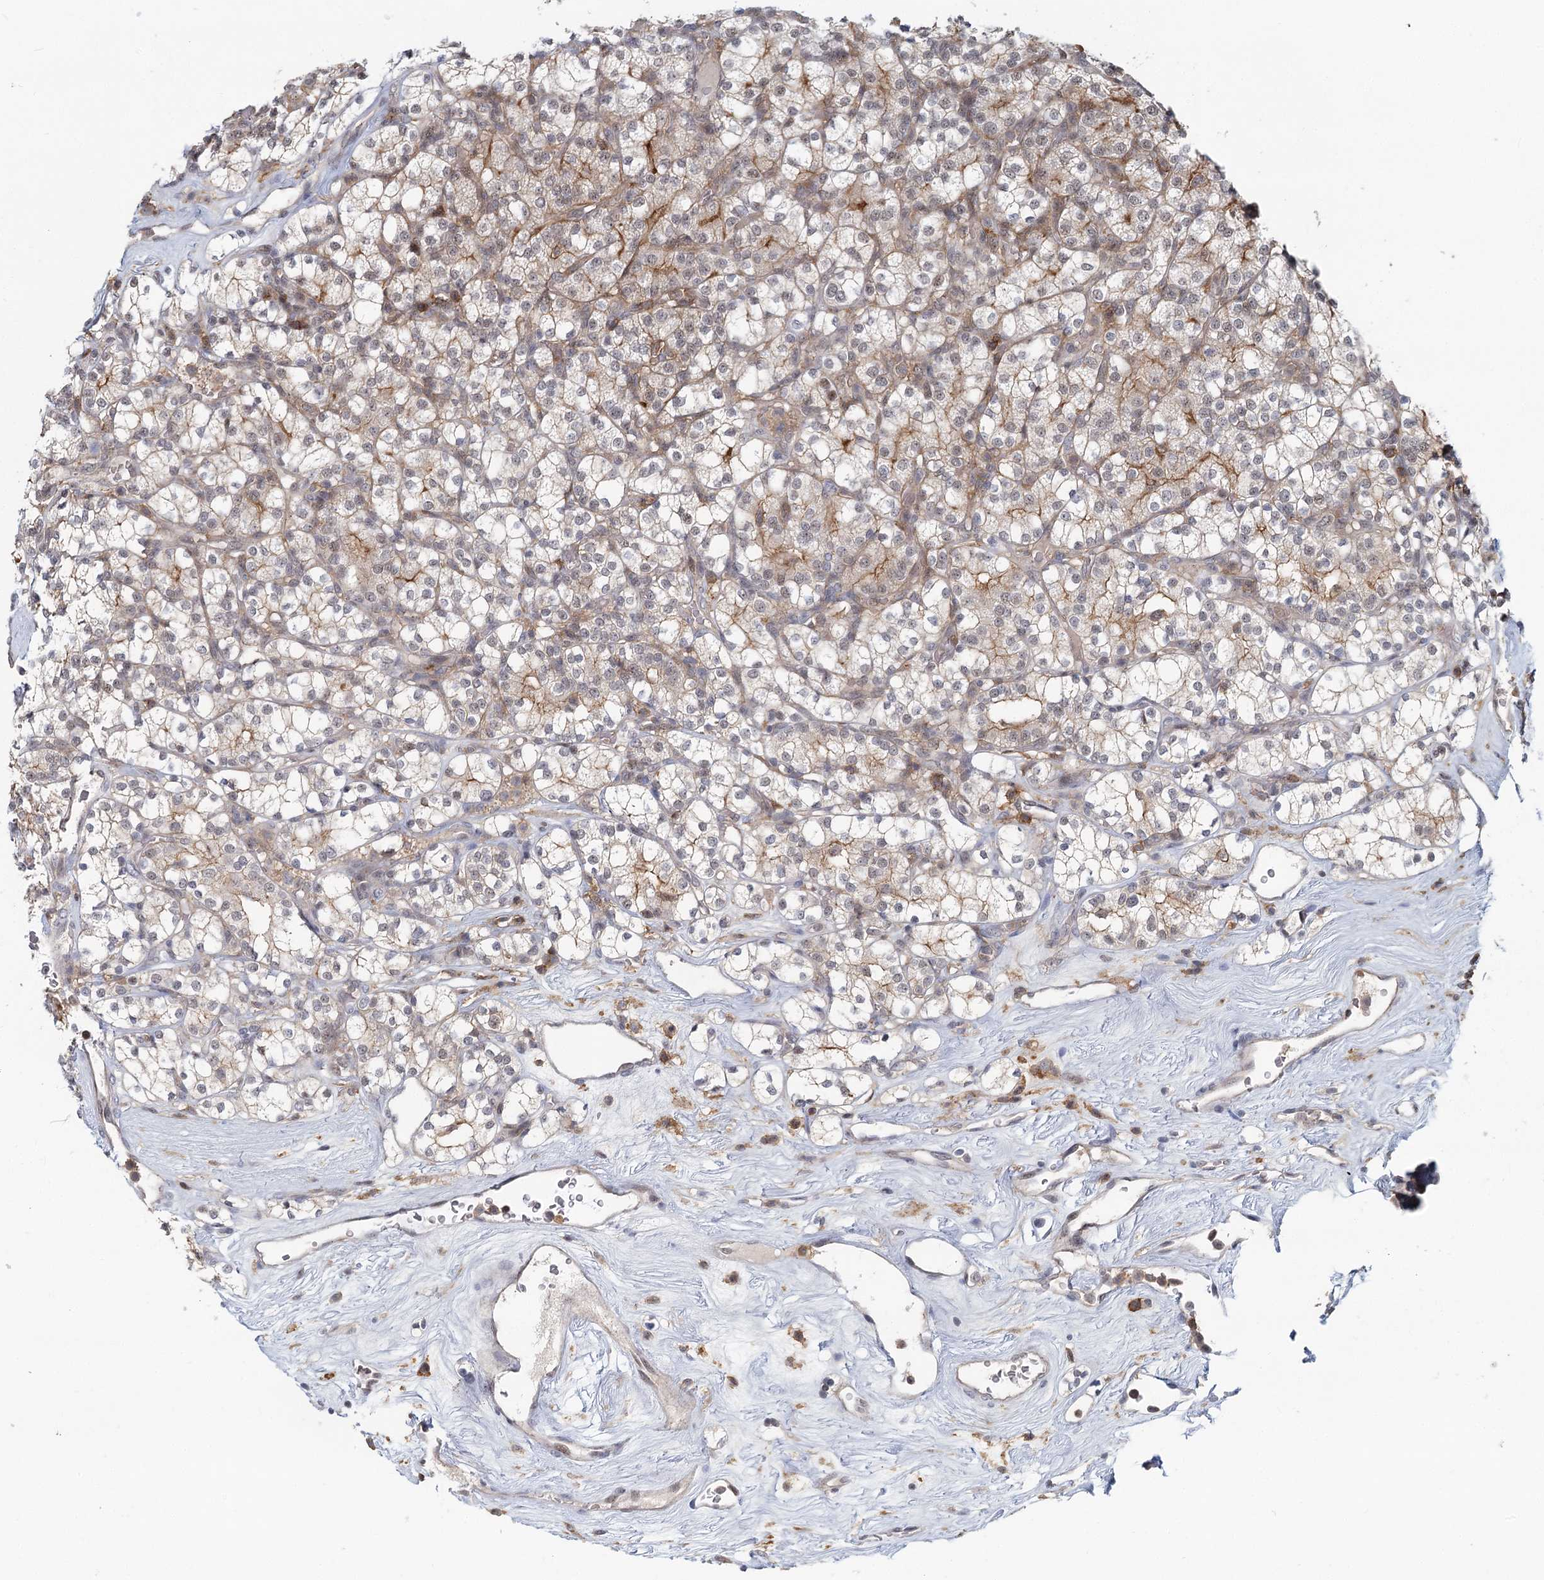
{"staining": {"intensity": "moderate", "quantity": "<25%", "location": "cytoplasmic/membranous"}, "tissue": "renal cancer", "cell_type": "Tumor cells", "image_type": "cancer", "snomed": [{"axis": "morphology", "description": "Adenocarcinoma, NOS"}, {"axis": "topography", "description": "Kidney"}], "caption": "Renal adenocarcinoma was stained to show a protein in brown. There is low levels of moderate cytoplasmic/membranous positivity in approximately <25% of tumor cells. Nuclei are stained in blue.", "gene": "CDC42SE2", "patient": {"sex": "male", "age": 77}}